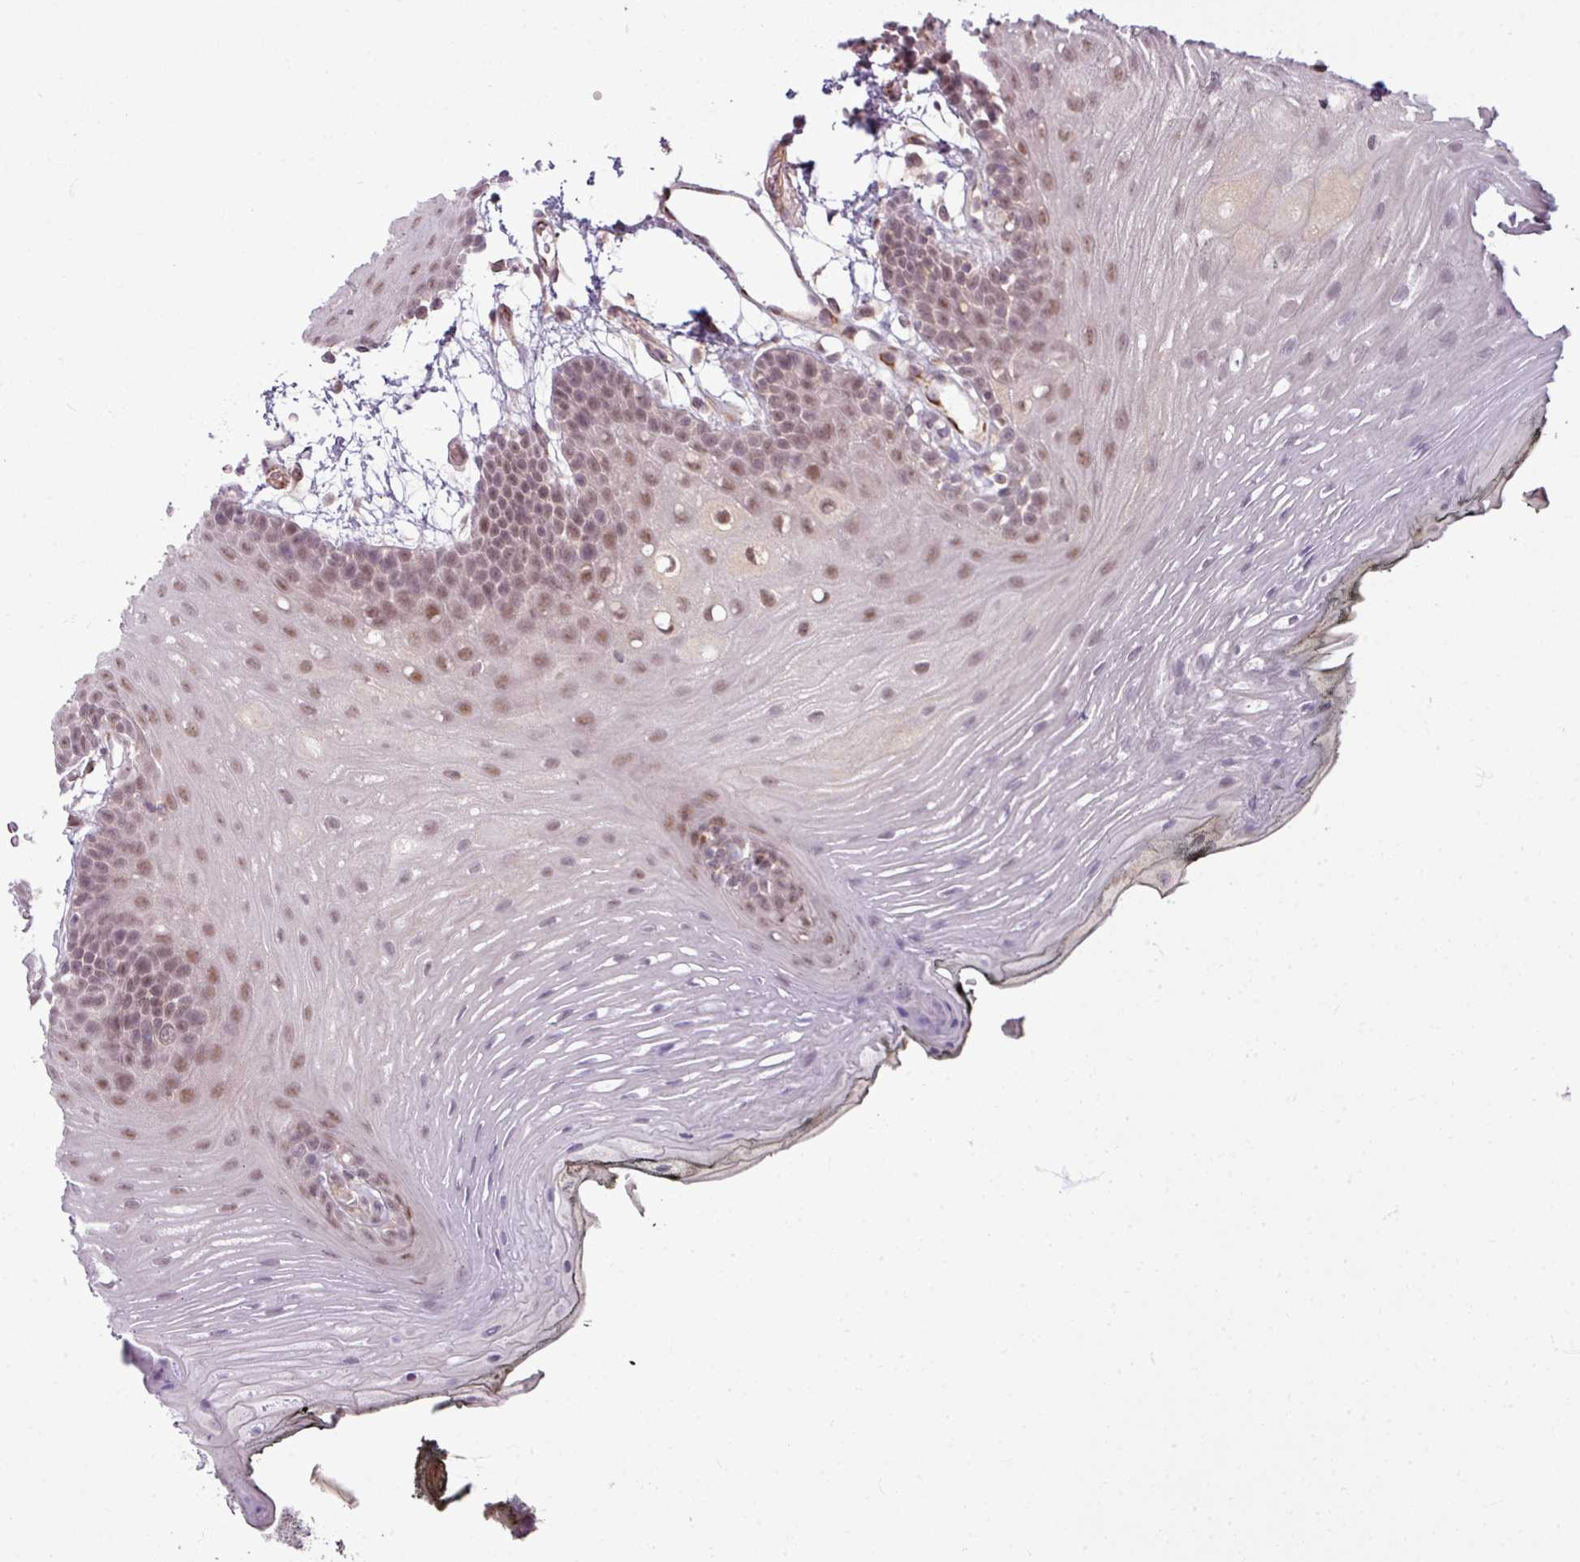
{"staining": {"intensity": "moderate", "quantity": ">75%", "location": "nuclear"}, "tissue": "oral mucosa", "cell_type": "Squamous epithelial cells", "image_type": "normal", "snomed": [{"axis": "morphology", "description": "Normal tissue, NOS"}, {"axis": "topography", "description": "Oral tissue"}, {"axis": "topography", "description": "Tounge, NOS"}], "caption": "Oral mucosa stained for a protein displays moderate nuclear positivity in squamous epithelial cells. (brown staining indicates protein expression, while blue staining denotes nuclei).", "gene": "UVSSA", "patient": {"sex": "female", "age": 81}}